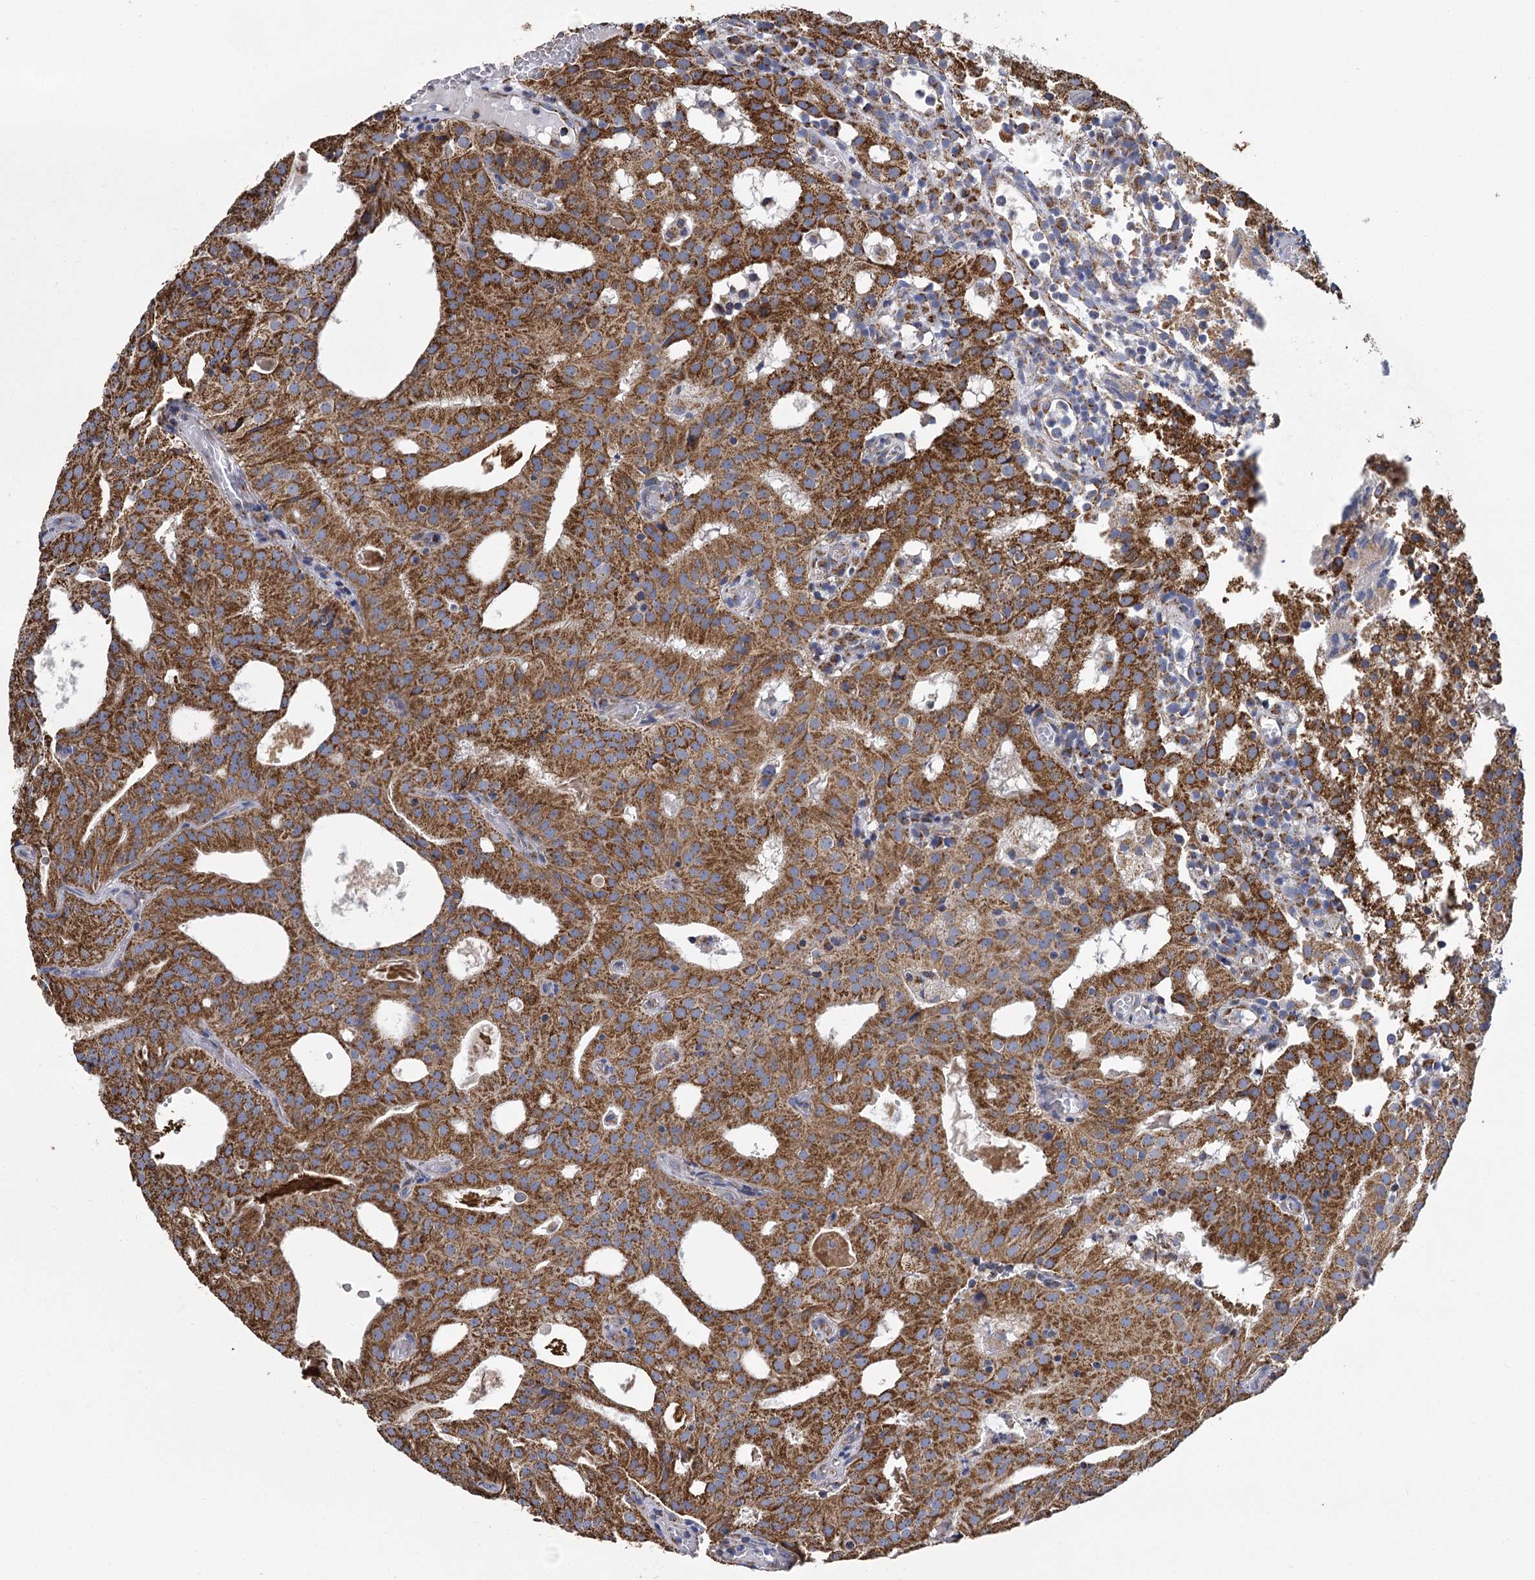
{"staining": {"intensity": "strong", "quantity": ">75%", "location": "cytoplasmic/membranous"}, "tissue": "prostate cancer", "cell_type": "Tumor cells", "image_type": "cancer", "snomed": [{"axis": "morphology", "description": "Adenocarcinoma, Medium grade"}, {"axis": "topography", "description": "Prostate"}], "caption": "An immunohistochemistry photomicrograph of neoplastic tissue is shown. Protein staining in brown shows strong cytoplasmic/membranous positivity in prostate cancer within tumor cells. Immunohistochemistry (ihc) stains the protein of interest in brown and the nuclei are stained blue.", "gene": "CCDC73", "patient": {"sex": "male", "age": 88}}